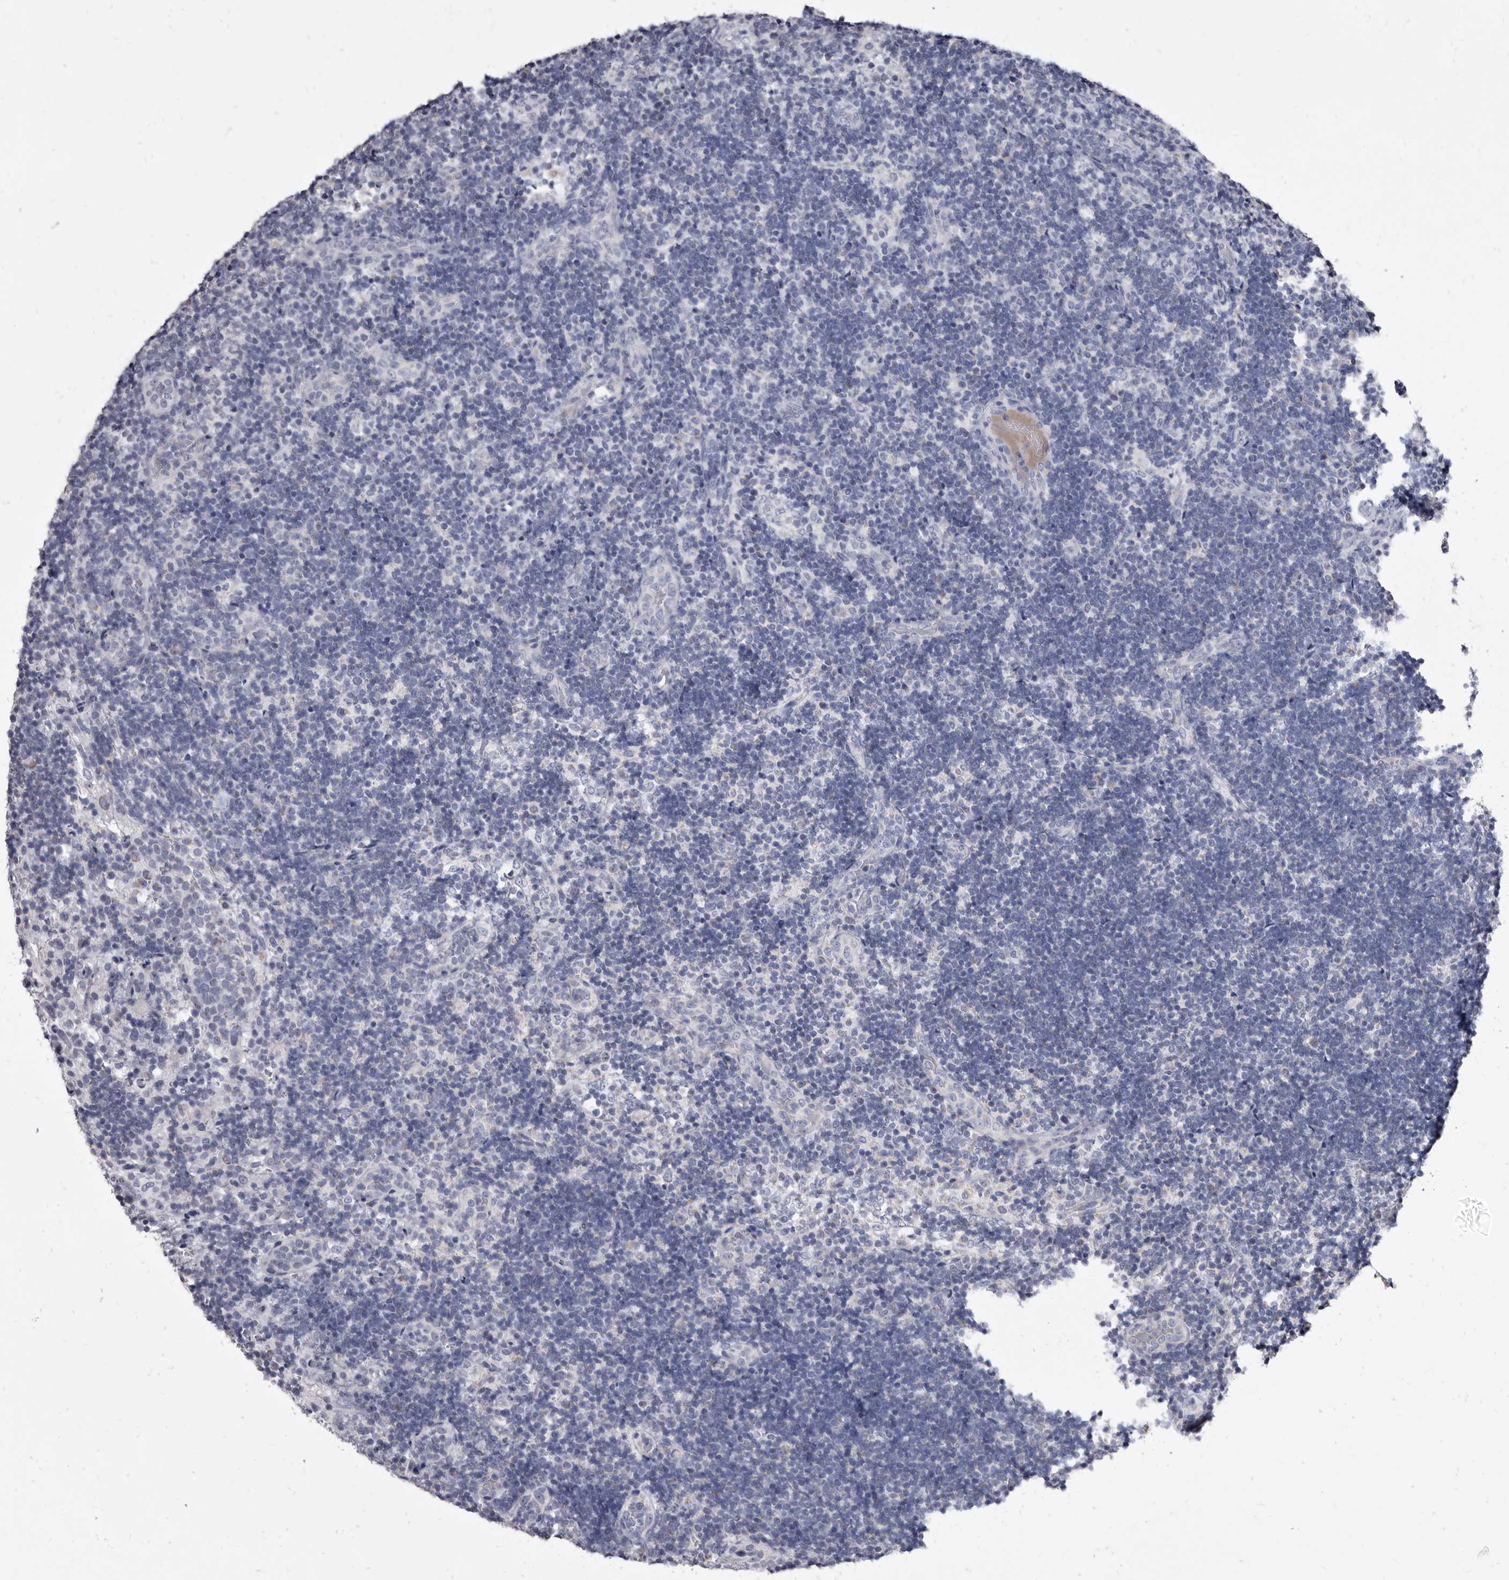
{"staining": {"intensity": "negative", "quantity": "none", "location": "none"}, "tissue": "lymph node", "cell_type": "Germinal center cells", "image_type": "normal", "snomed": [{"axis": "morphology", "description": "Normal tissue, NOS"}, {"axis": "topography", "description": "Lymph node"}], "caption": "Immunohistochemistry histopathology image of normal lymph node: human lymph node stained with DAB (3,3'-diaminobenzidine) displays no significant protein staining in germinal center cells.", "gene": "CYP2E1", "patient": {"sex": "female", "age": 22}}